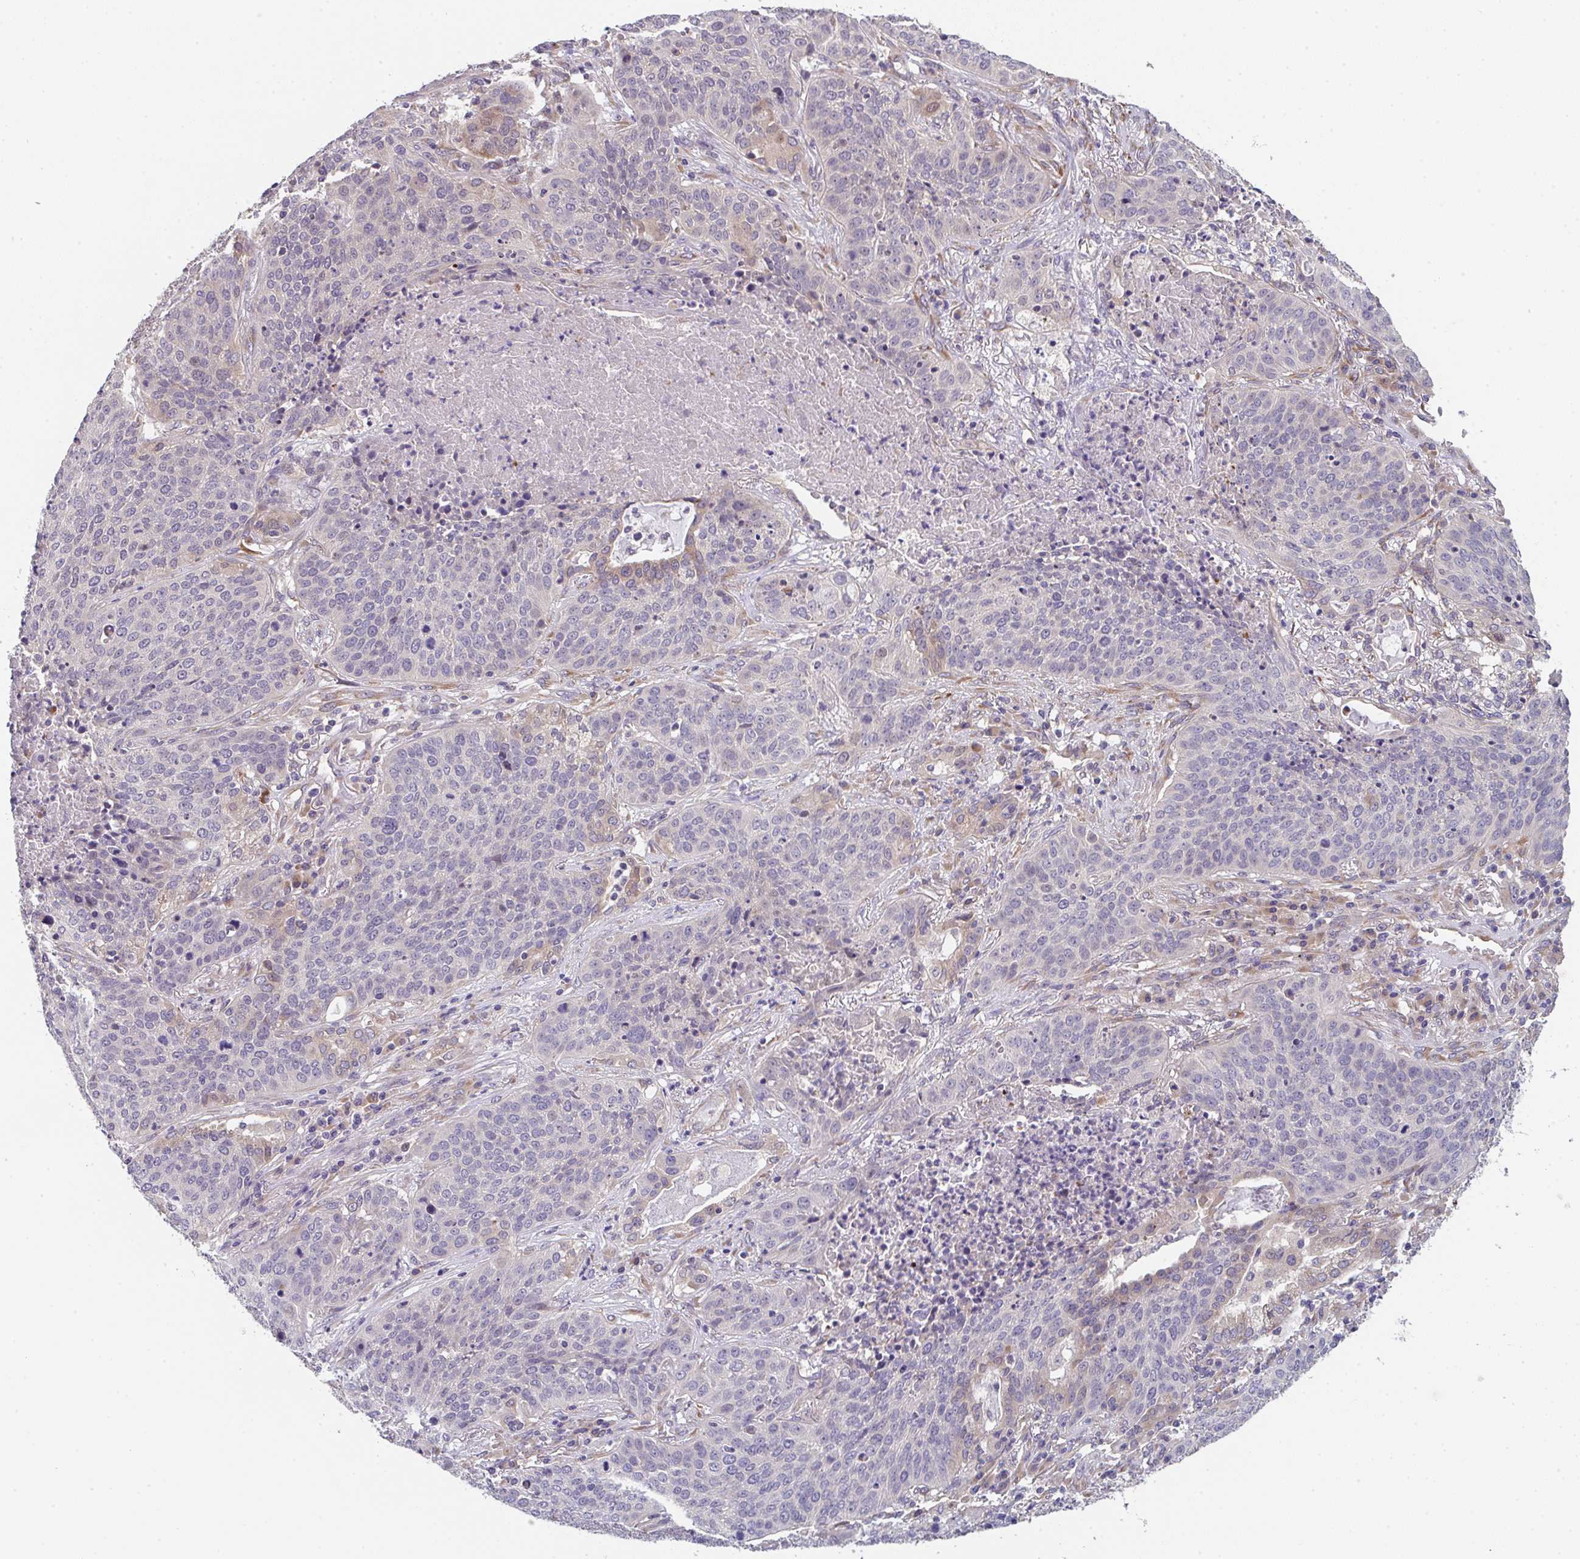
{"staining": {"intensity": "negative", "quantity": "none", "location": "none"}, "tissue": "lung cancer", "cell_type": "Tumor cells", "image_type": "cancer", "snomed": [{"axis": "morphology", "description": "Squamous cell carcinoma, NOS"}, {"axis": "topography", "description": "Lung"}], "caption": "High power microscopy histopathology image of an immunohistochemistry image of squamous cell carcinoma (lung), revealing no significant staining in tumor cells. Nuclei are stained in blue.", "gene": "TSPAN31", "patient": {"sex": "male", "age": 63}}